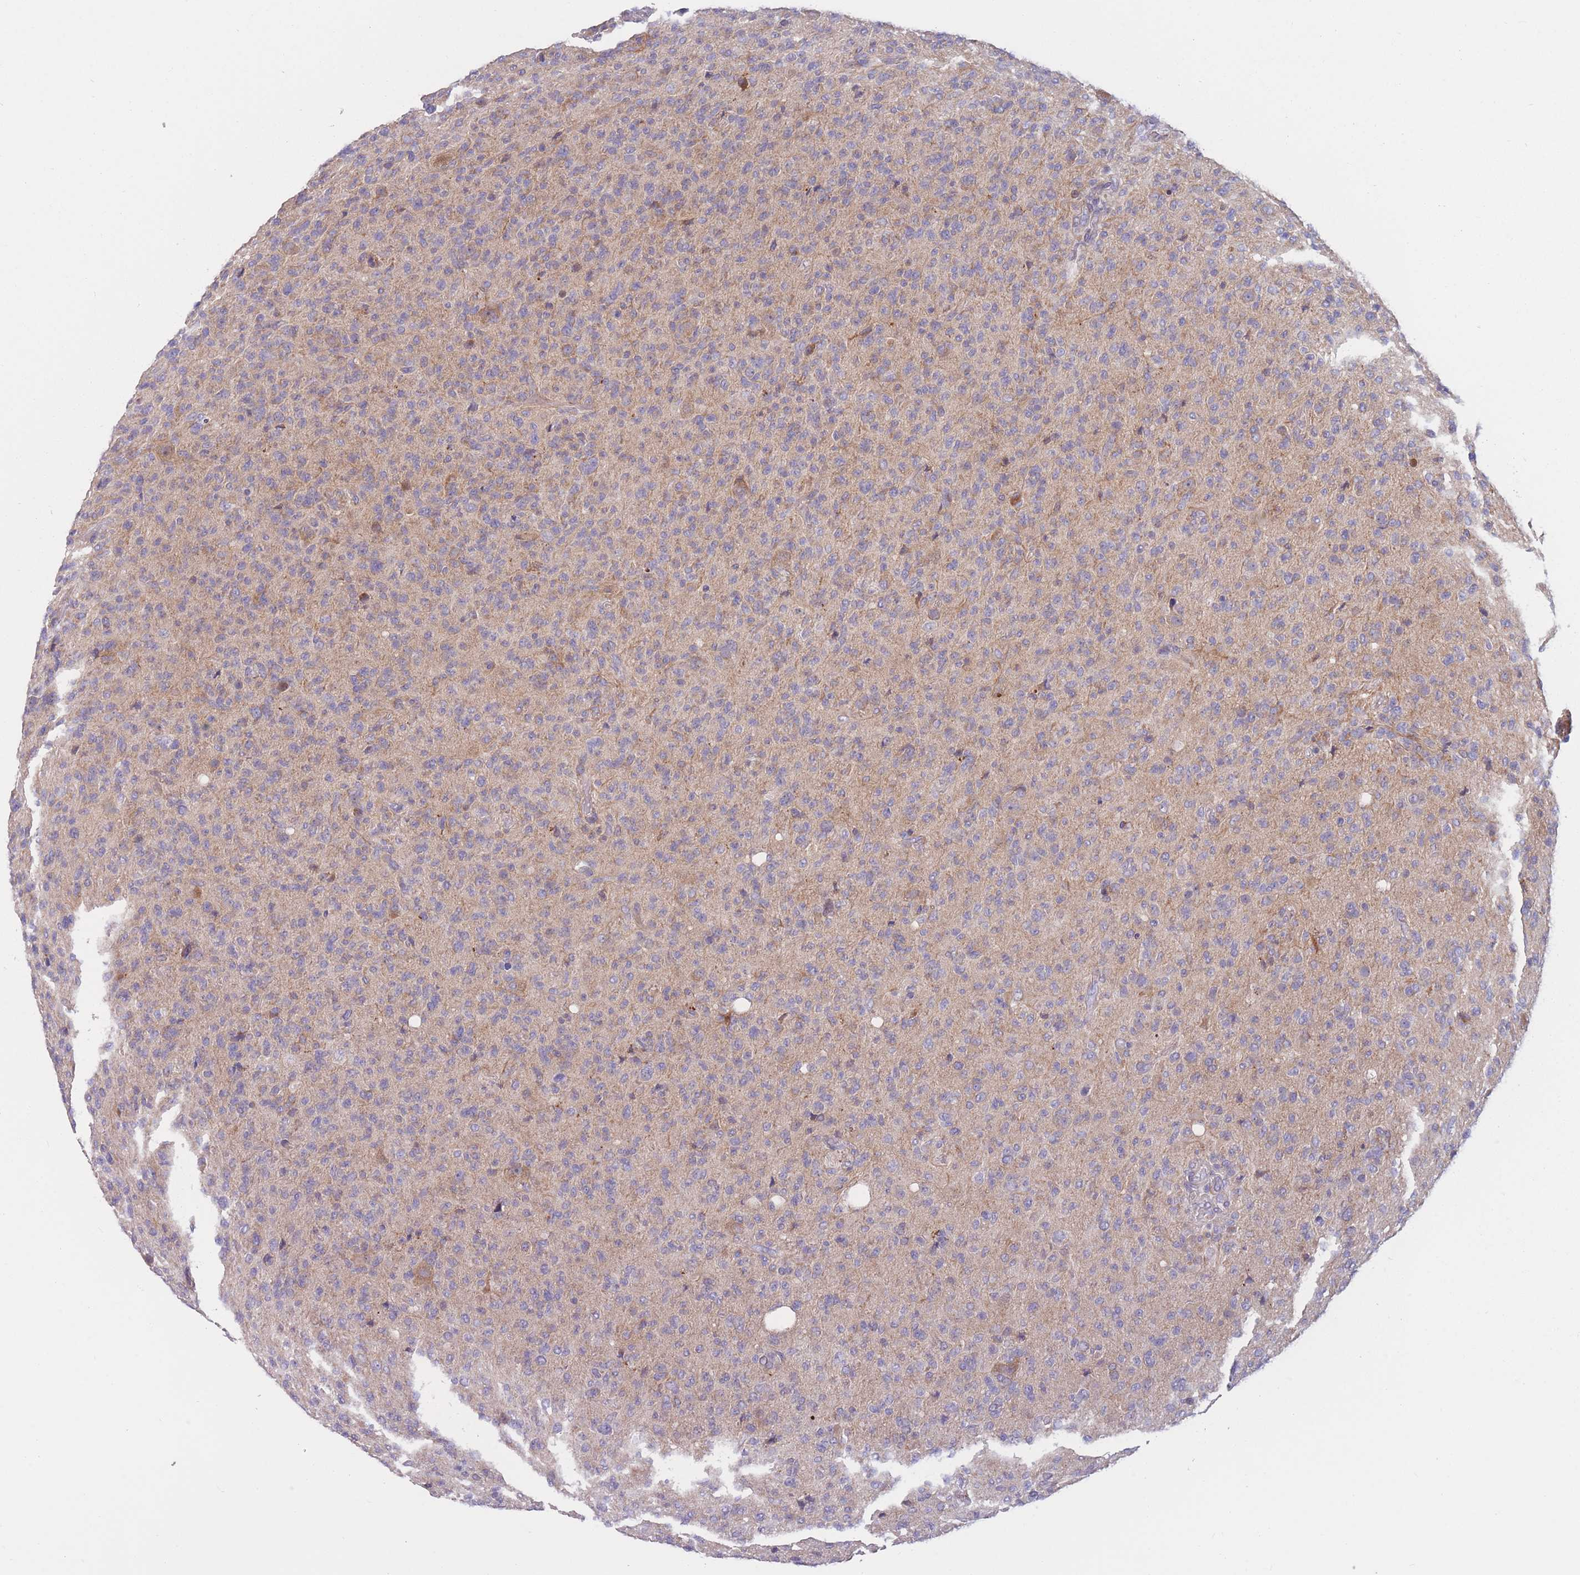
{"staining": {"intensity": "negative", "quantity": "none", "location": "none"}, "tissue": "glioma", "cell_type": "Tumor cells", "image_type": "cancer", "snomed": [{"axis": "morphology", "description": "Glioma, malignant, High grade"}, {"axis": "topography", "description": "Brain"}], "caption": "Human malignant glioma (high-grade) stained for a protein using immunohistochemistry displays no expression in tumor cells.", "gene": "PDE4A", "patient": {"sex": "female", "age": 57}}